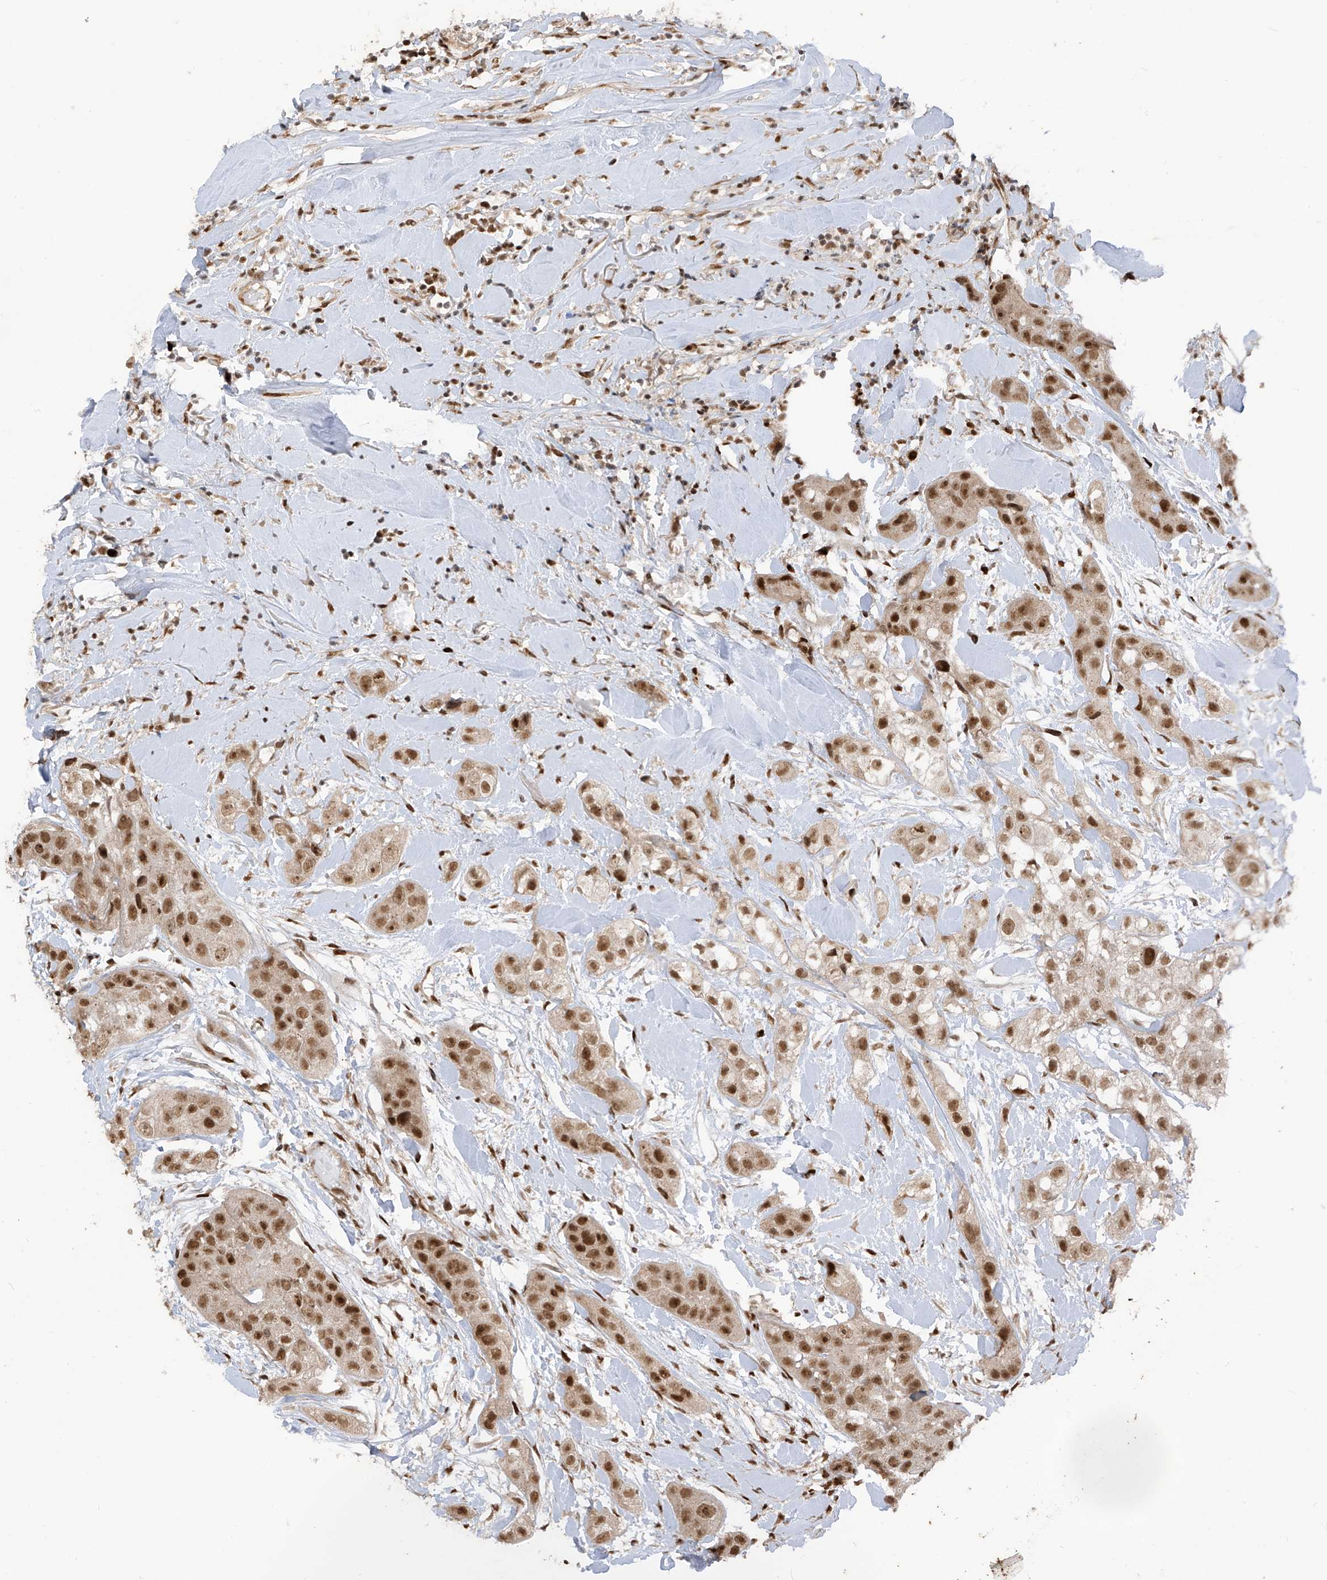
{"staining": {"intensity": "moderate", "quantity": ">75%", "location": "nuclear"}, "tissue": "head and neck cancer", "cell_type": "Tumor cells", "image_type": "cancer", "snomed": [{"axis": "morphology", "description": "Normal tissue, NOS"}, {"axis": "morphology", "description": "Squamous cell carcinoma, NOS"}, {"axis": "topography", "description": "Skeletal muscle"}, {"axis": "topography", "description": "Head-Neck"}], "caption": "Immunohistochemistry (IHC) image of neoplastic tissue: squamous cell carcinoma (head and neck) stained using IHC shows medium levels of moderate protein expression localized specifically in the nuclear of tumor cells, appearing as a nuclear brown color.", "gene": "ARHGEF3", "patient": {"sex": "male", "age": 51}}